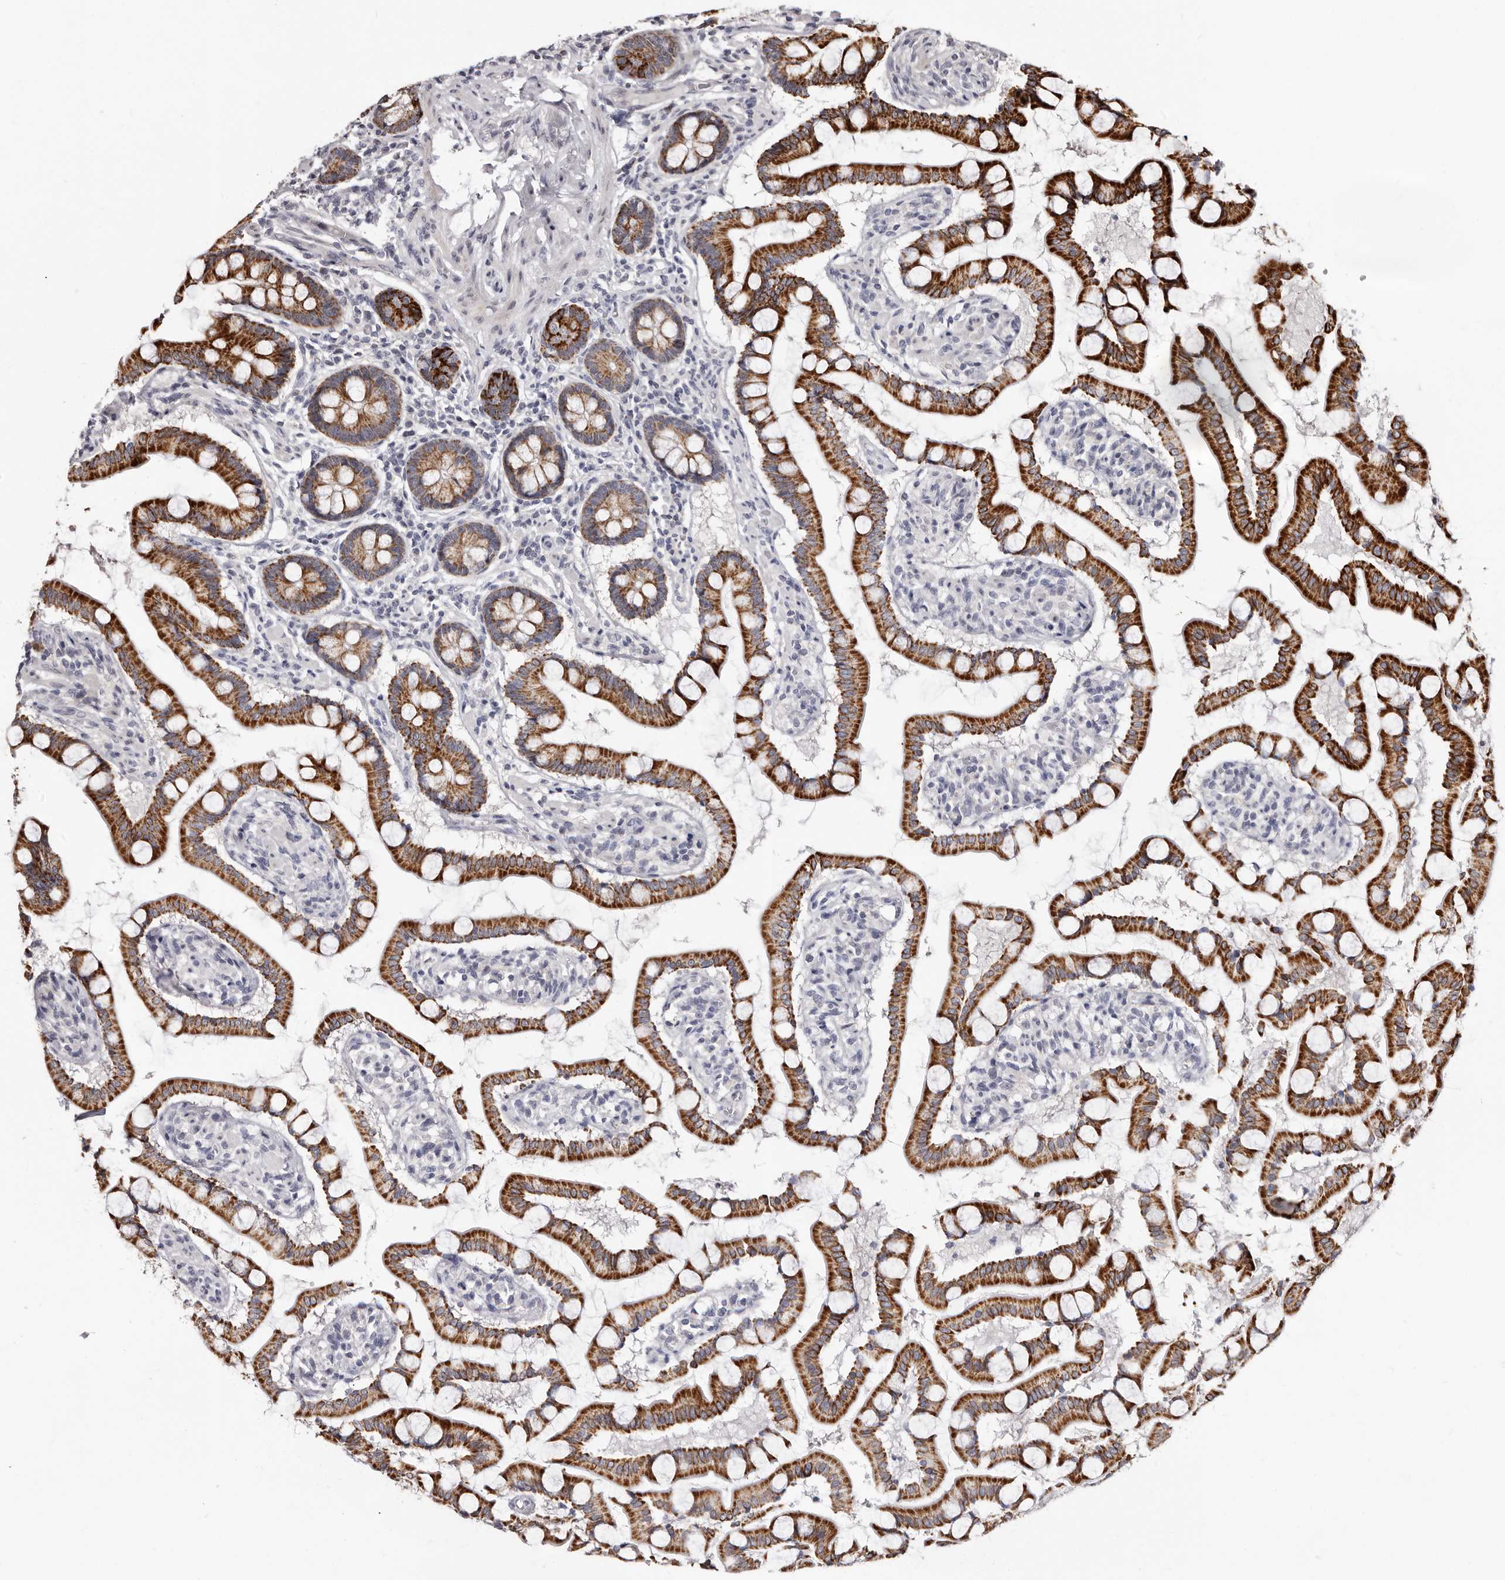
{"staining": {"intensity": "strong", "quantity": ">75%", "location": "cytoplasmic/membranous"}, "tissue": "small intestine", "cell_type": "Glandular cells", "image_type": "normal", "snomed": [{"axis": "morphology", "description": "Normal tissue, NOS"}, {"axis": "topography", "description": "Small intestine"}], "caption": "Small intestine stained for a protein (brown) reveals strong cytoplasmic/membranous positive expression in about >75% of glandular cells.", "gene": "PHF20L1", "patient": {"sex": "male", "age": 41}}